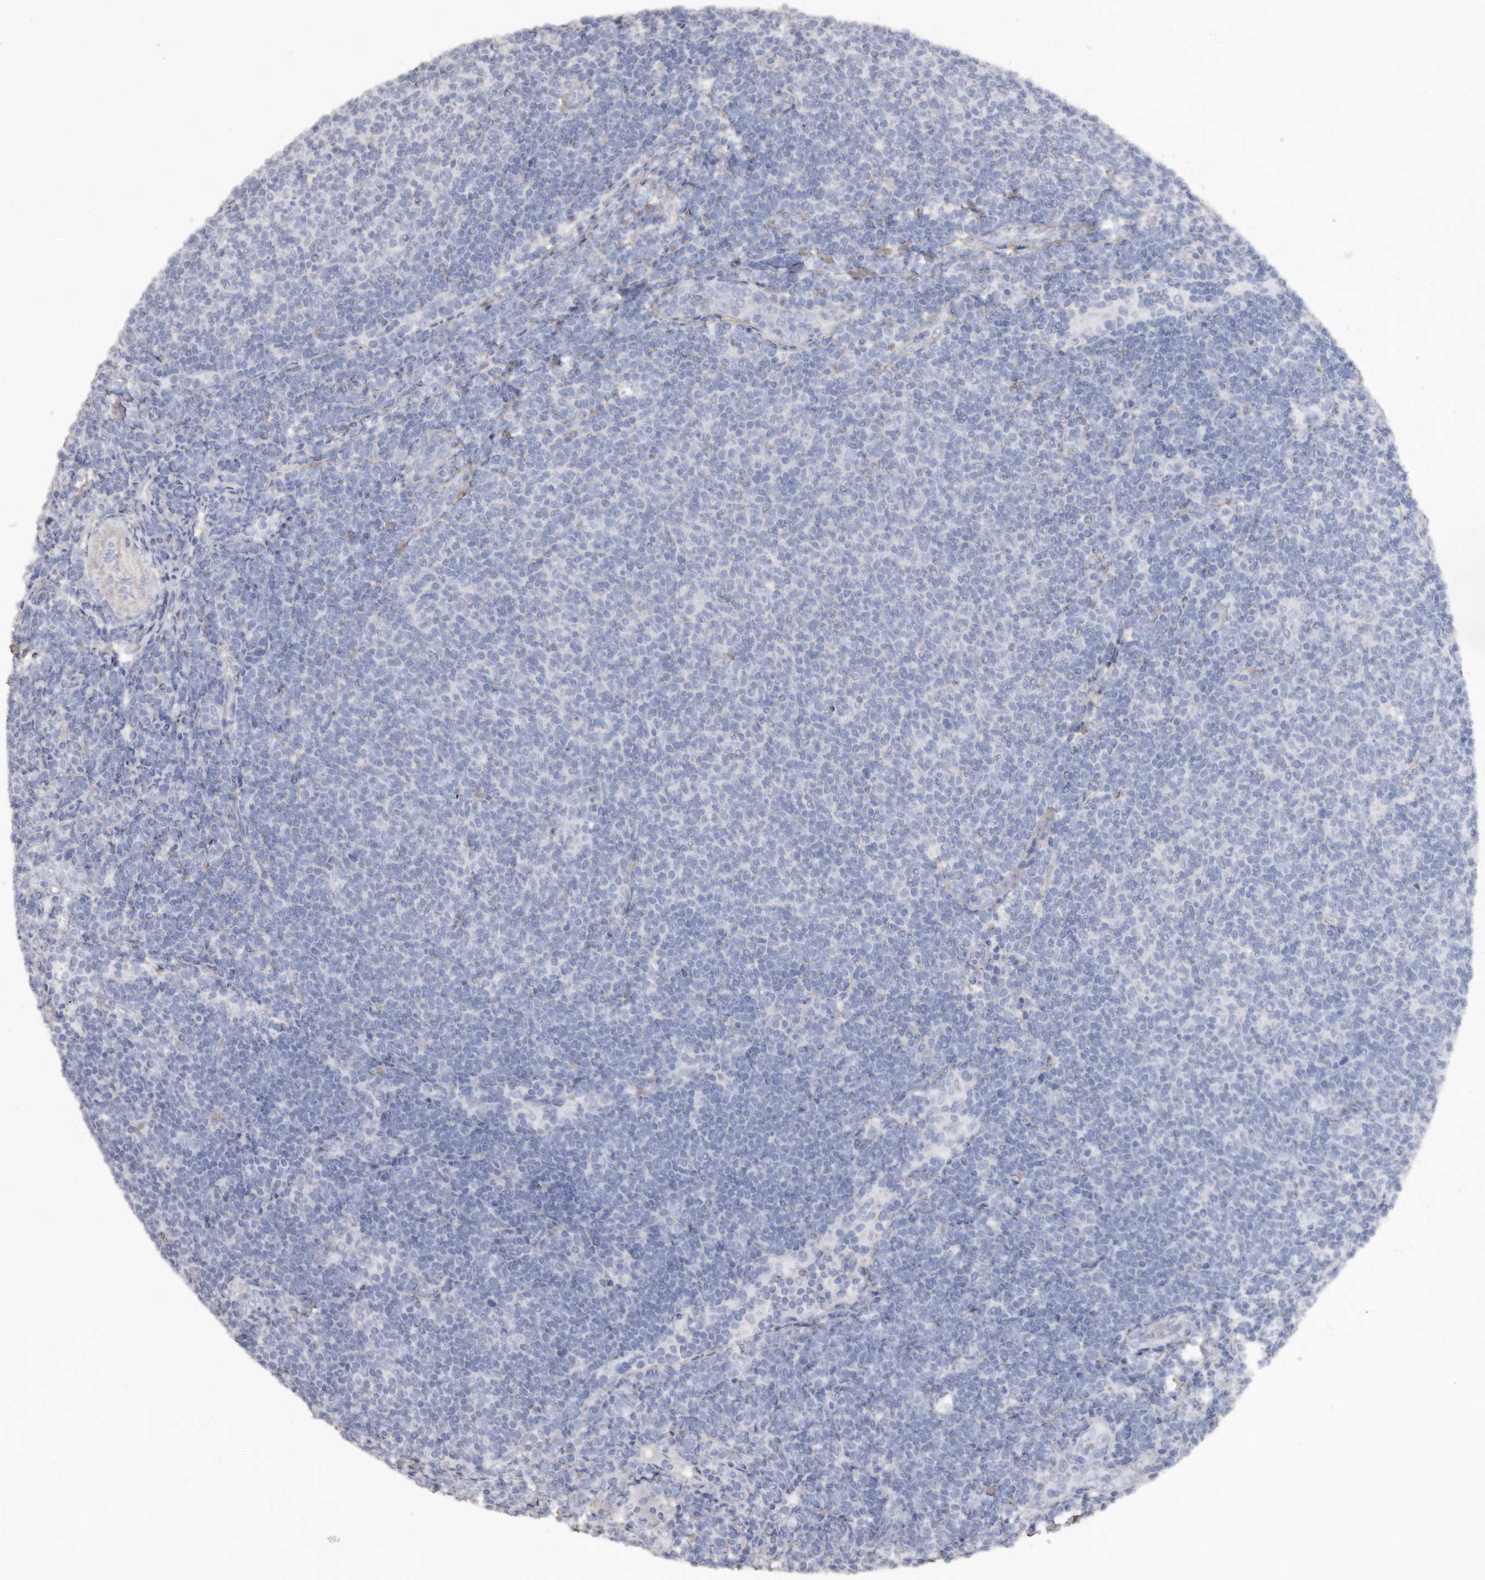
{"staining": {"intensity": "negative", "quantity": "none", "location": "none"}, "tissue": "lymphoma", "cell_type": "Tumor cells", "image_type": "cancer", "snomed": [{"axis": "morphology", "description": "Malignant lymphoma, non-Hodgkin's type, Low grade"}, {"axis": "topography", "description": "Lymph node"}], "caption": "This is a micrograph of IHC staining of lymphoma, which shows no staining in tumor cells.", "gene": "COQ8B", "patient": {"sex": "male", "age": 66}}